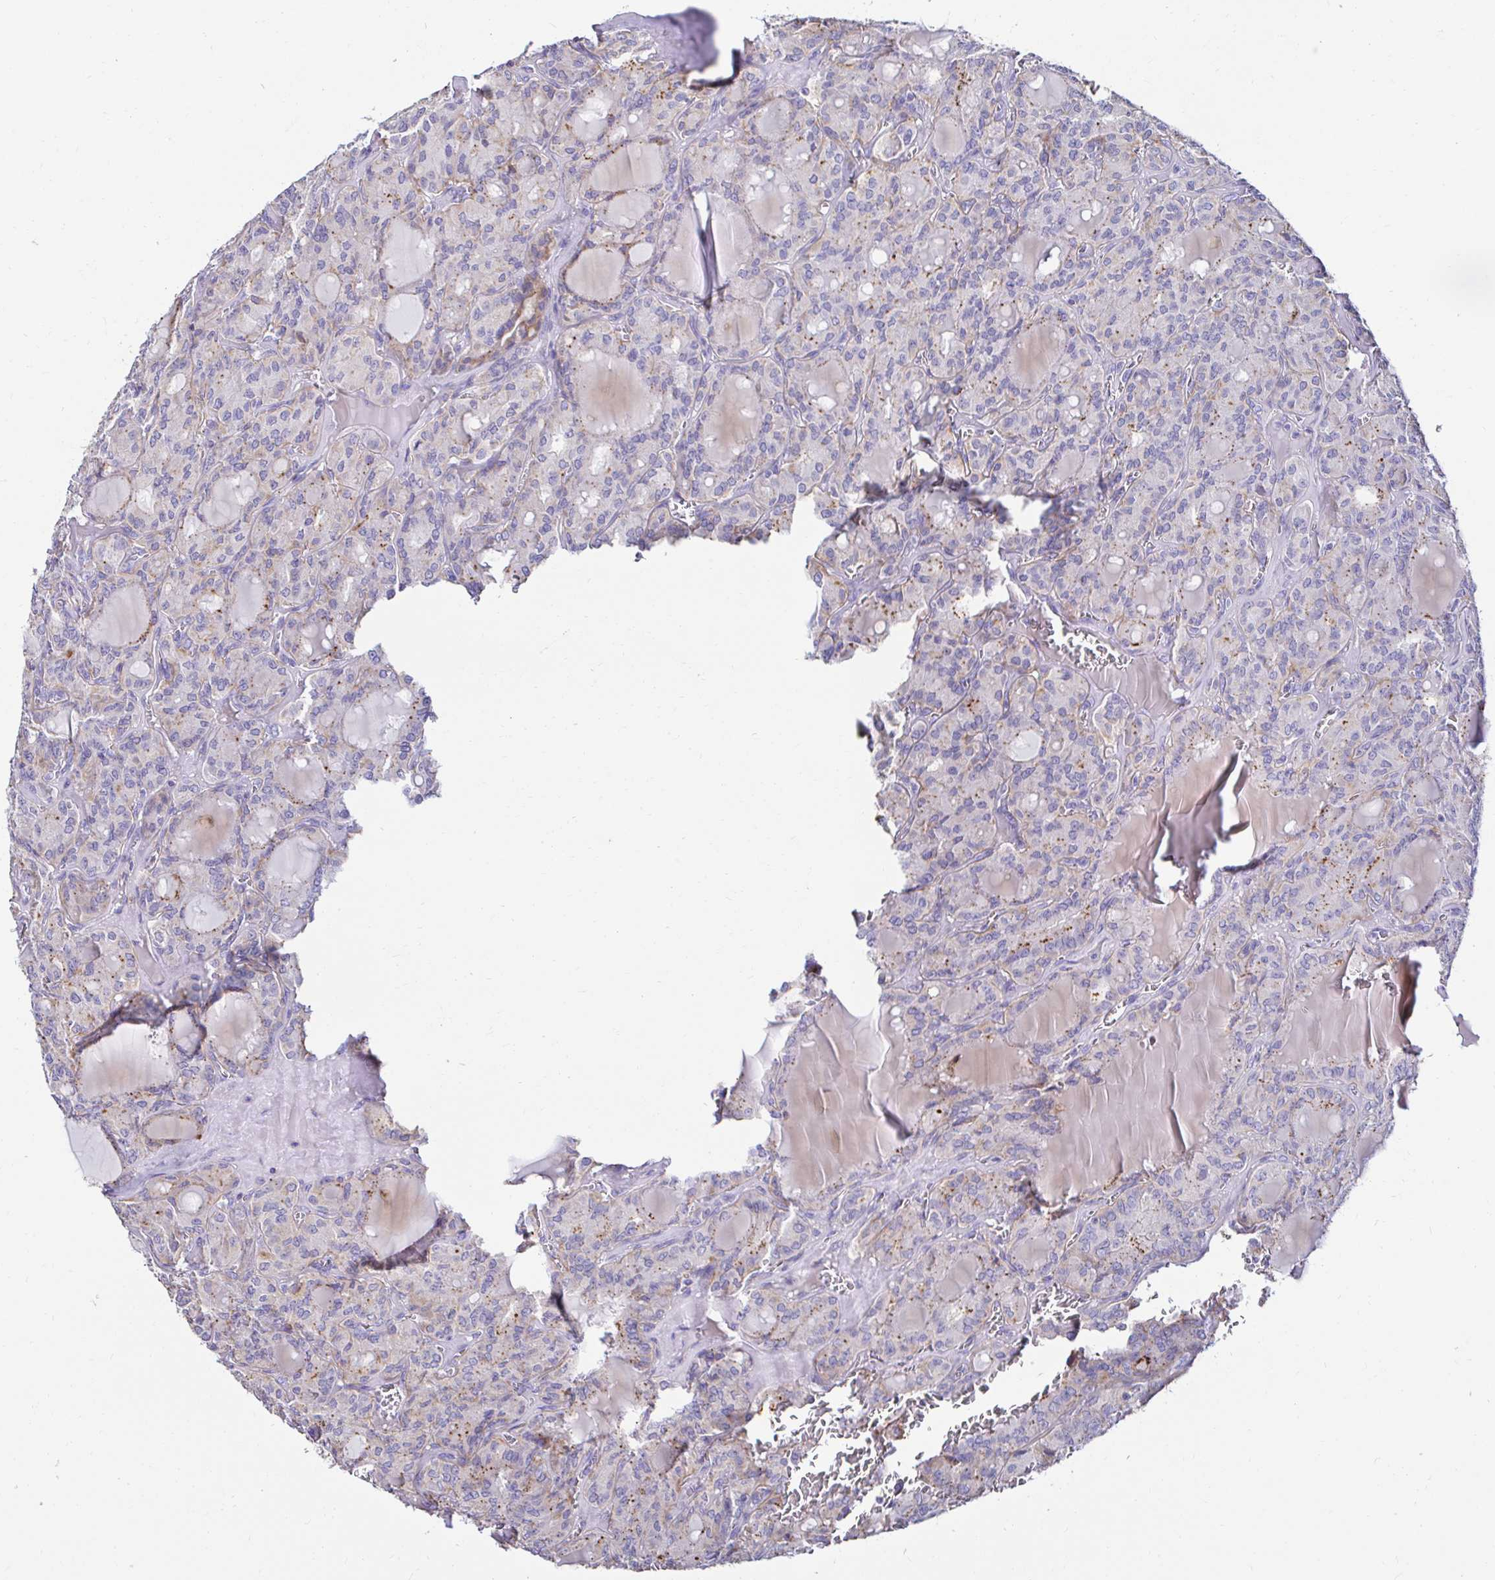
{"staining": {"intensity": "moderate", "quantity": "<25%", "location": "cytoplasmic/membranous"}, "tissue": "thyroid cancer", "cell_type": "Tumor cells", "image_type": "cancer", "snomed": [{"axis": "morphology", "description": "Papillary adenocarcinoma, NOS"}, {"axis": "topography", "description": "Thyroid gland"}], "caption": "The image exhibits staining of thyroid cancer (papillary adenocarcinoma), revealing moderate cytoplasmic/membranous protein expression (brown color) within tumor cells.", "gene": "GALNS", "patient": {"sex": "male", "age": 87}}